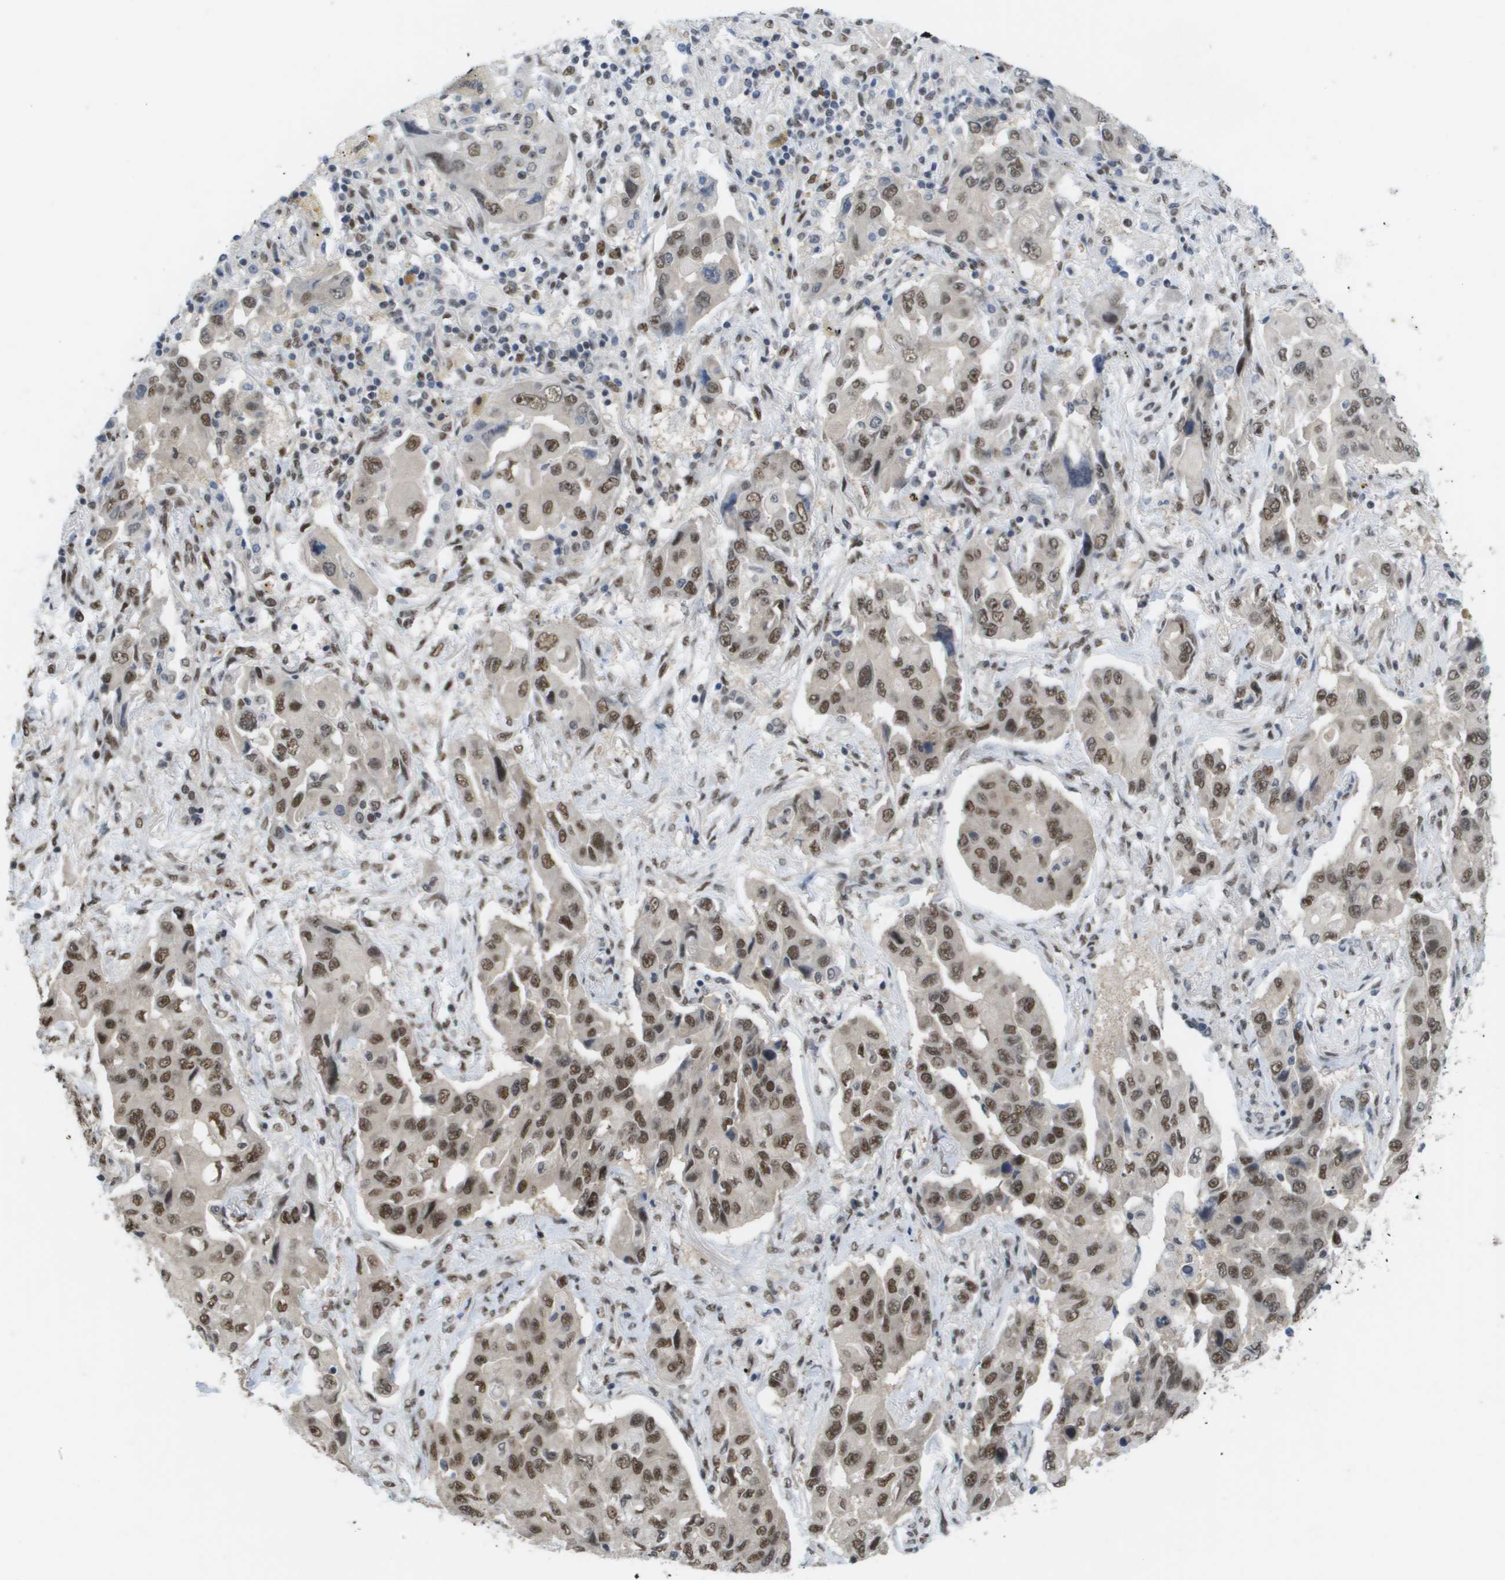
{"staining": {"intensity": "moderate", "quantity": ">75%", "location": "nuclear"}, "tissue": "lung cancer", "cell_type": "Tumor cells", "image_type": "cancer", "snomed": [{"axis": "morphology", "description": "Adenocarcinoma, NOS"}, {"axis": "topography", "description": "Lung"}], "caption": "Protein expression analysis of lung adenocarcinoma shows moderate nuclear expression in about >75% of tumor cells. The staining is performed using DAB (3,3'-diaminobenzidine) brown chromogen to label protein expression. The nuclei are counter-stained blue using hematoxylin.", "gene": "CDT1", "patient": {"sex": "female", "age": 65}}